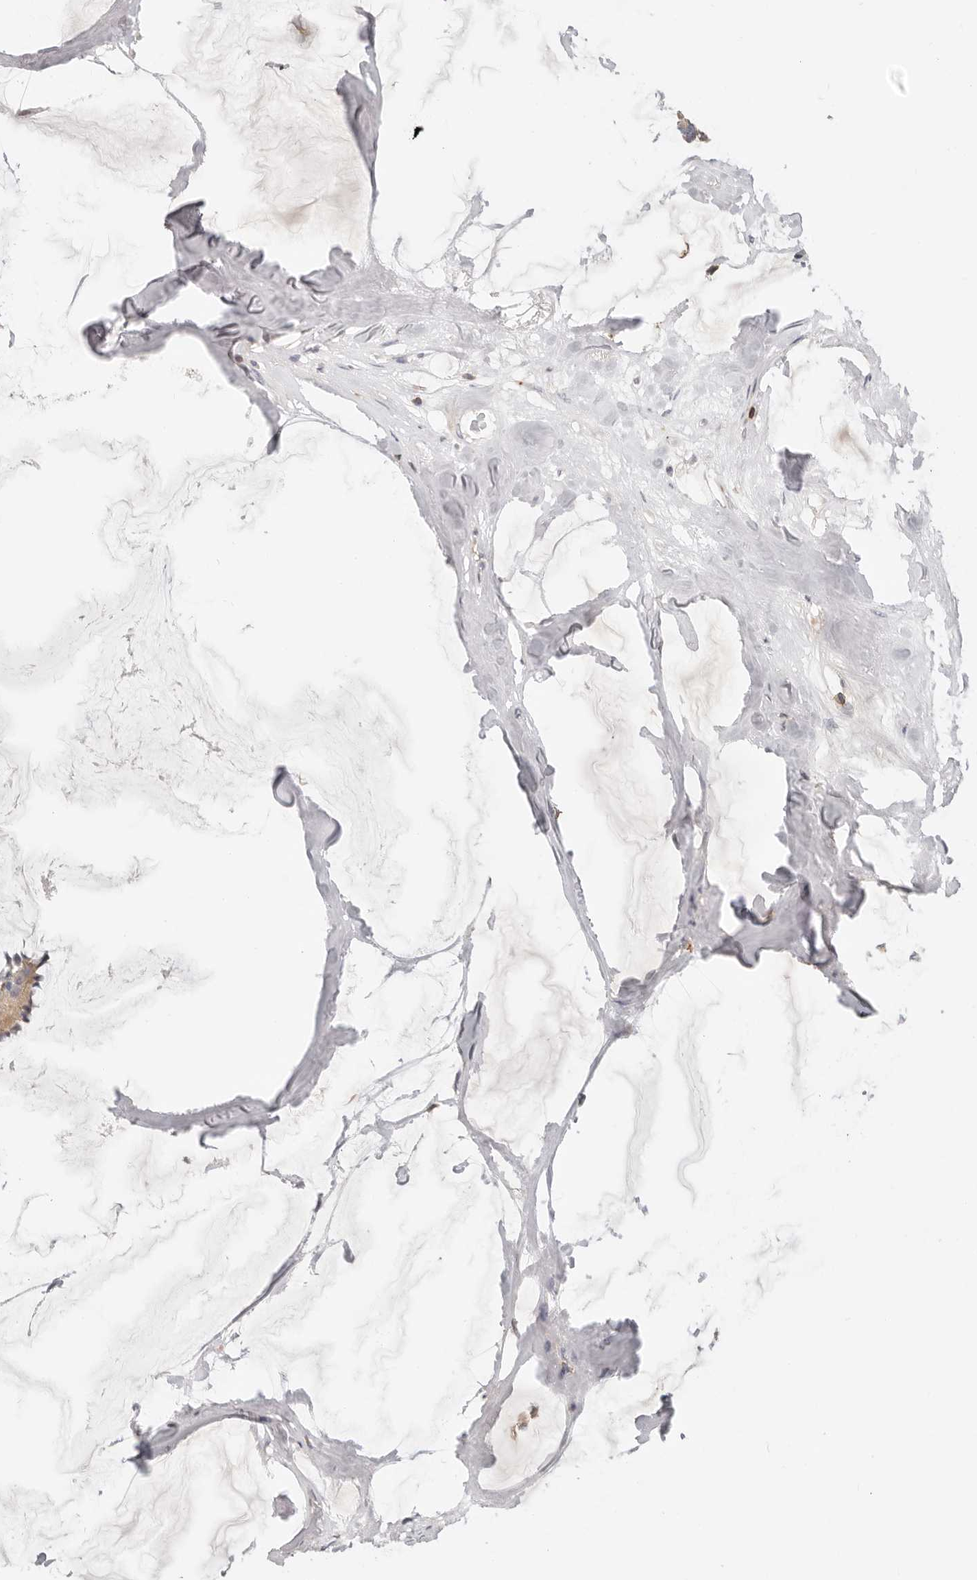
{"staining": {"intensity": "weak", "quantity": "25%-75%", "location": "cytoplasmic/membranous"}, "tissue": "breast cancer", "cell_type": "Tumor cells", "image_type": "cancer", "snomed": [{"axis": "morphology", "description": "Duct carcinoma"}, {"axis": "topography", "description": "Breast"}], "caption": "Weak cytoplasmic/membranous protein expression is seen in approximately 25%-75% of tumor cells in breast intraductal carcinoma. (DAB (3,3'-diaminobenzidine) = brown stain, brightfield microscopy at high magnification).", "gene": "TMEM63B", "patient": {"sex": "female", "age": 93}}